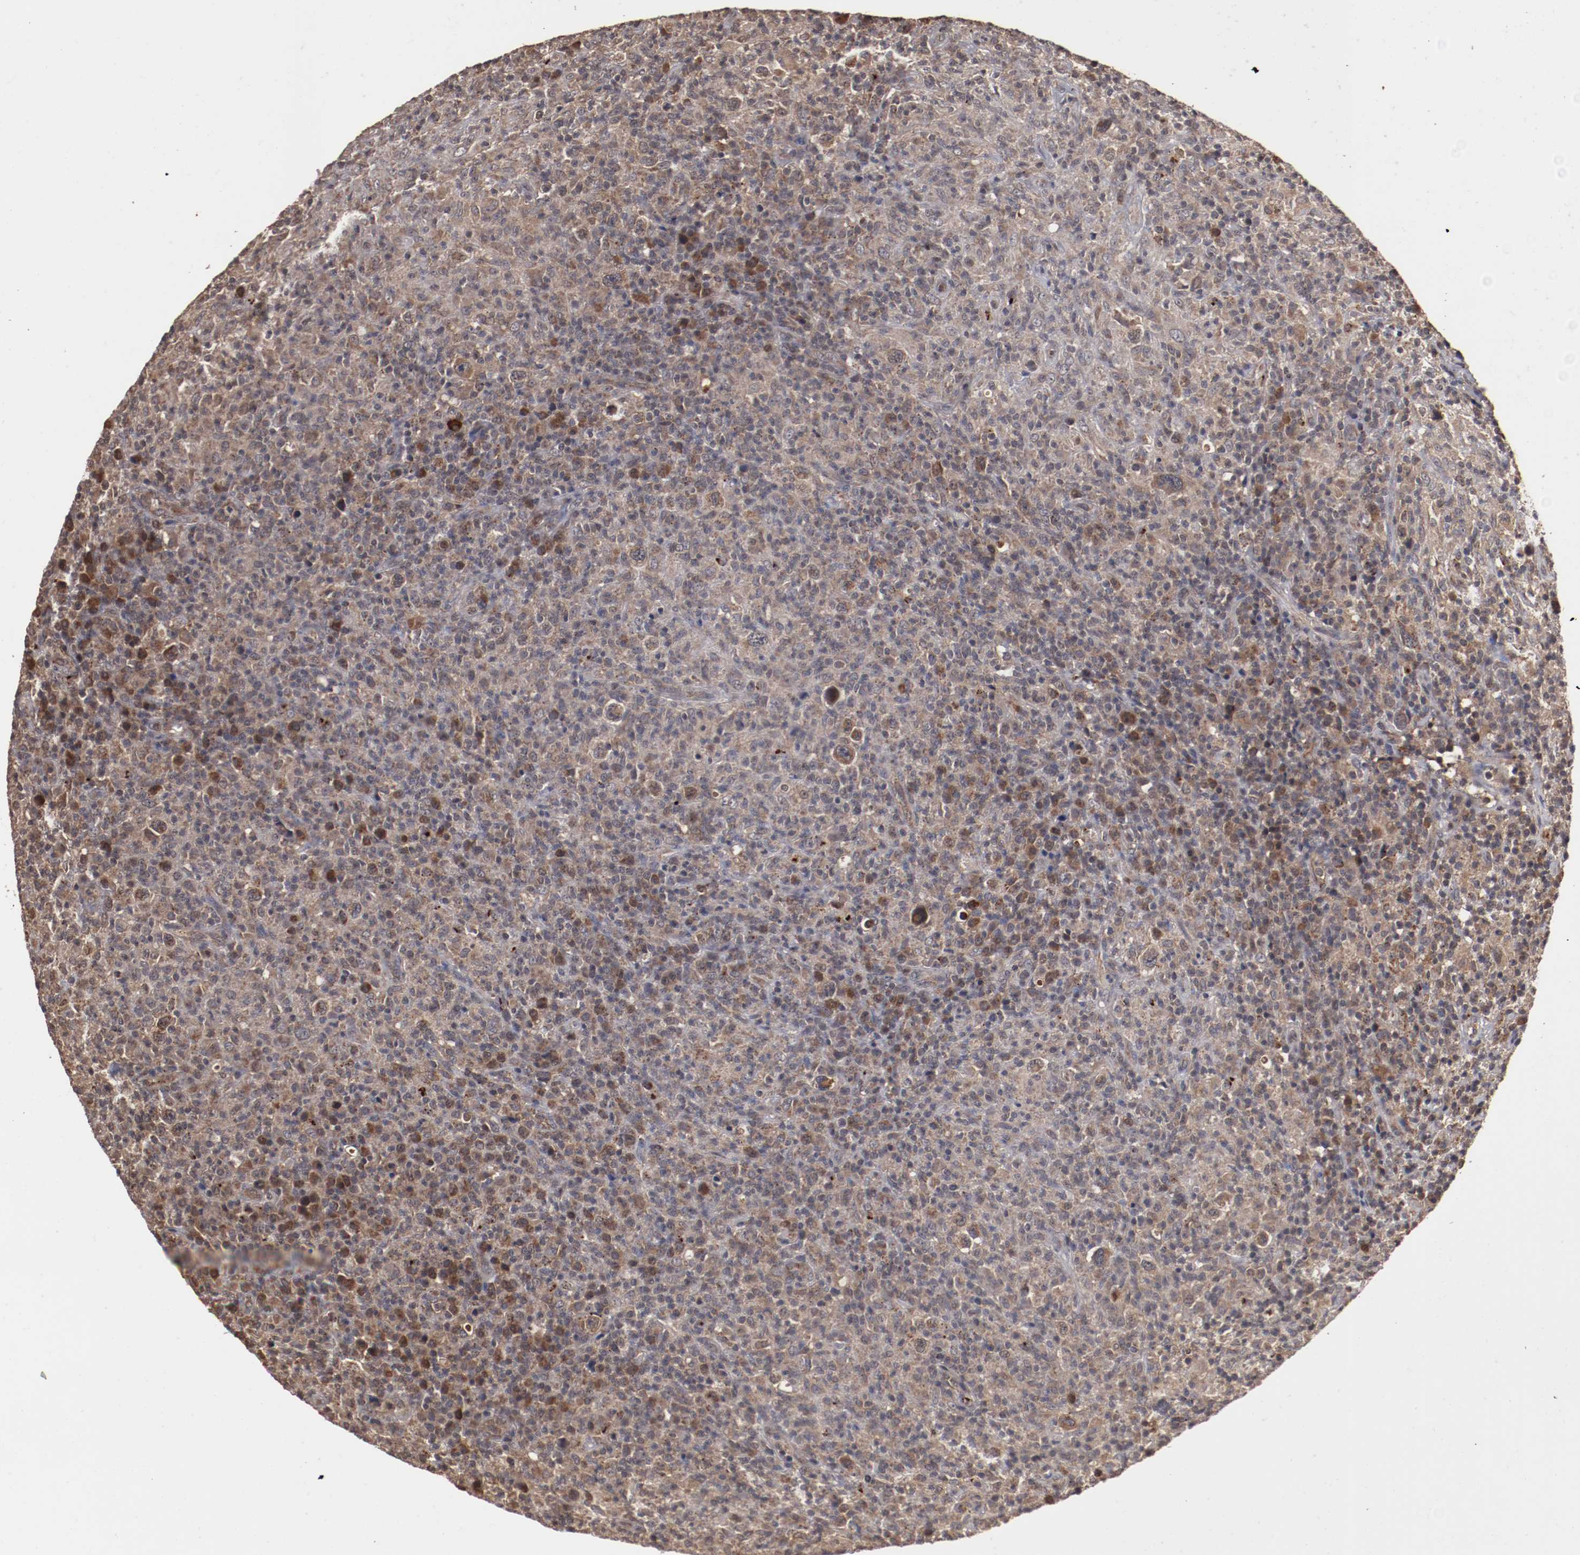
{"staining": {"intensity": "weak", "quantity": ">75%", "location": "cytoplasmic/membranous"}, "tissue": "lymphoma", "cell_type": "Tumor cells", "image_type": "cancer", "snomed": [{"axis": "morphology", "description": "Hodgkin's disease, NOS"}, {"axis": "topography", "description": "Lymph node"}], "caption": "DAB immunohistochemical staining of Hodgkin's disease reveals weak cytoplasmic/membranous protein staining in approximately >75% of tumor cells.", "gene": "TENM1", "patient": {"sex": "male", "age": 65}}